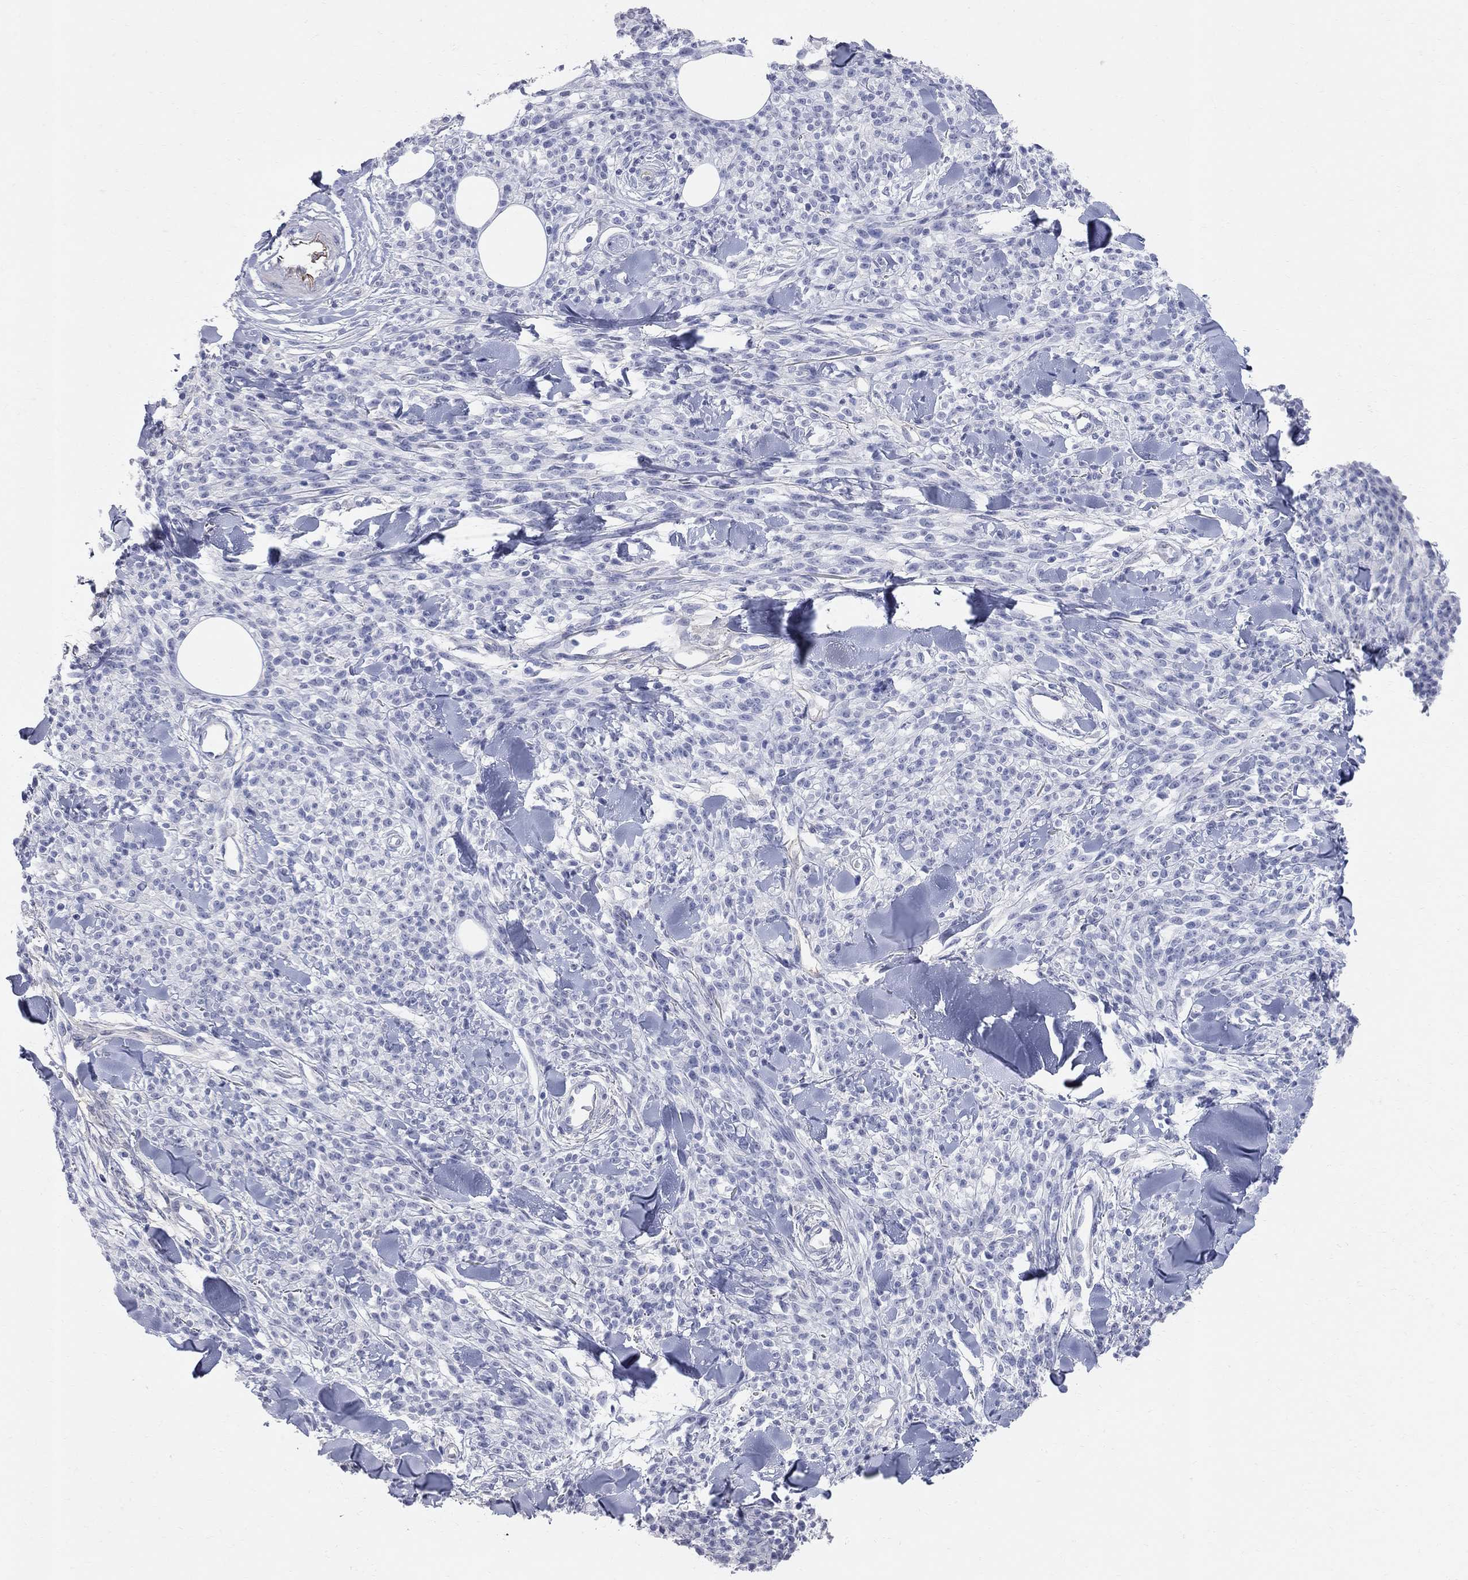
{"staining": {"intensity": "negative", "quantity": "none", "location": "none"}, "tissue": "melanoma", "cell_type": "Tumor cells", "image_type": "cancer", "snomed": [{"axis": "morphology", "description": "Malignant melanoma, NOS"}, {"axis": "topography", "description": "Skin"}, {"axis": "topography", "description": "Skin of trunk"}], "caption": "Human melanoma stained for a protein using immunohistochemistry (IHC) exhibits no positivity in tumor cells.", "gene": "AOX1", "patient": {"sex": "male", "age": 74}}